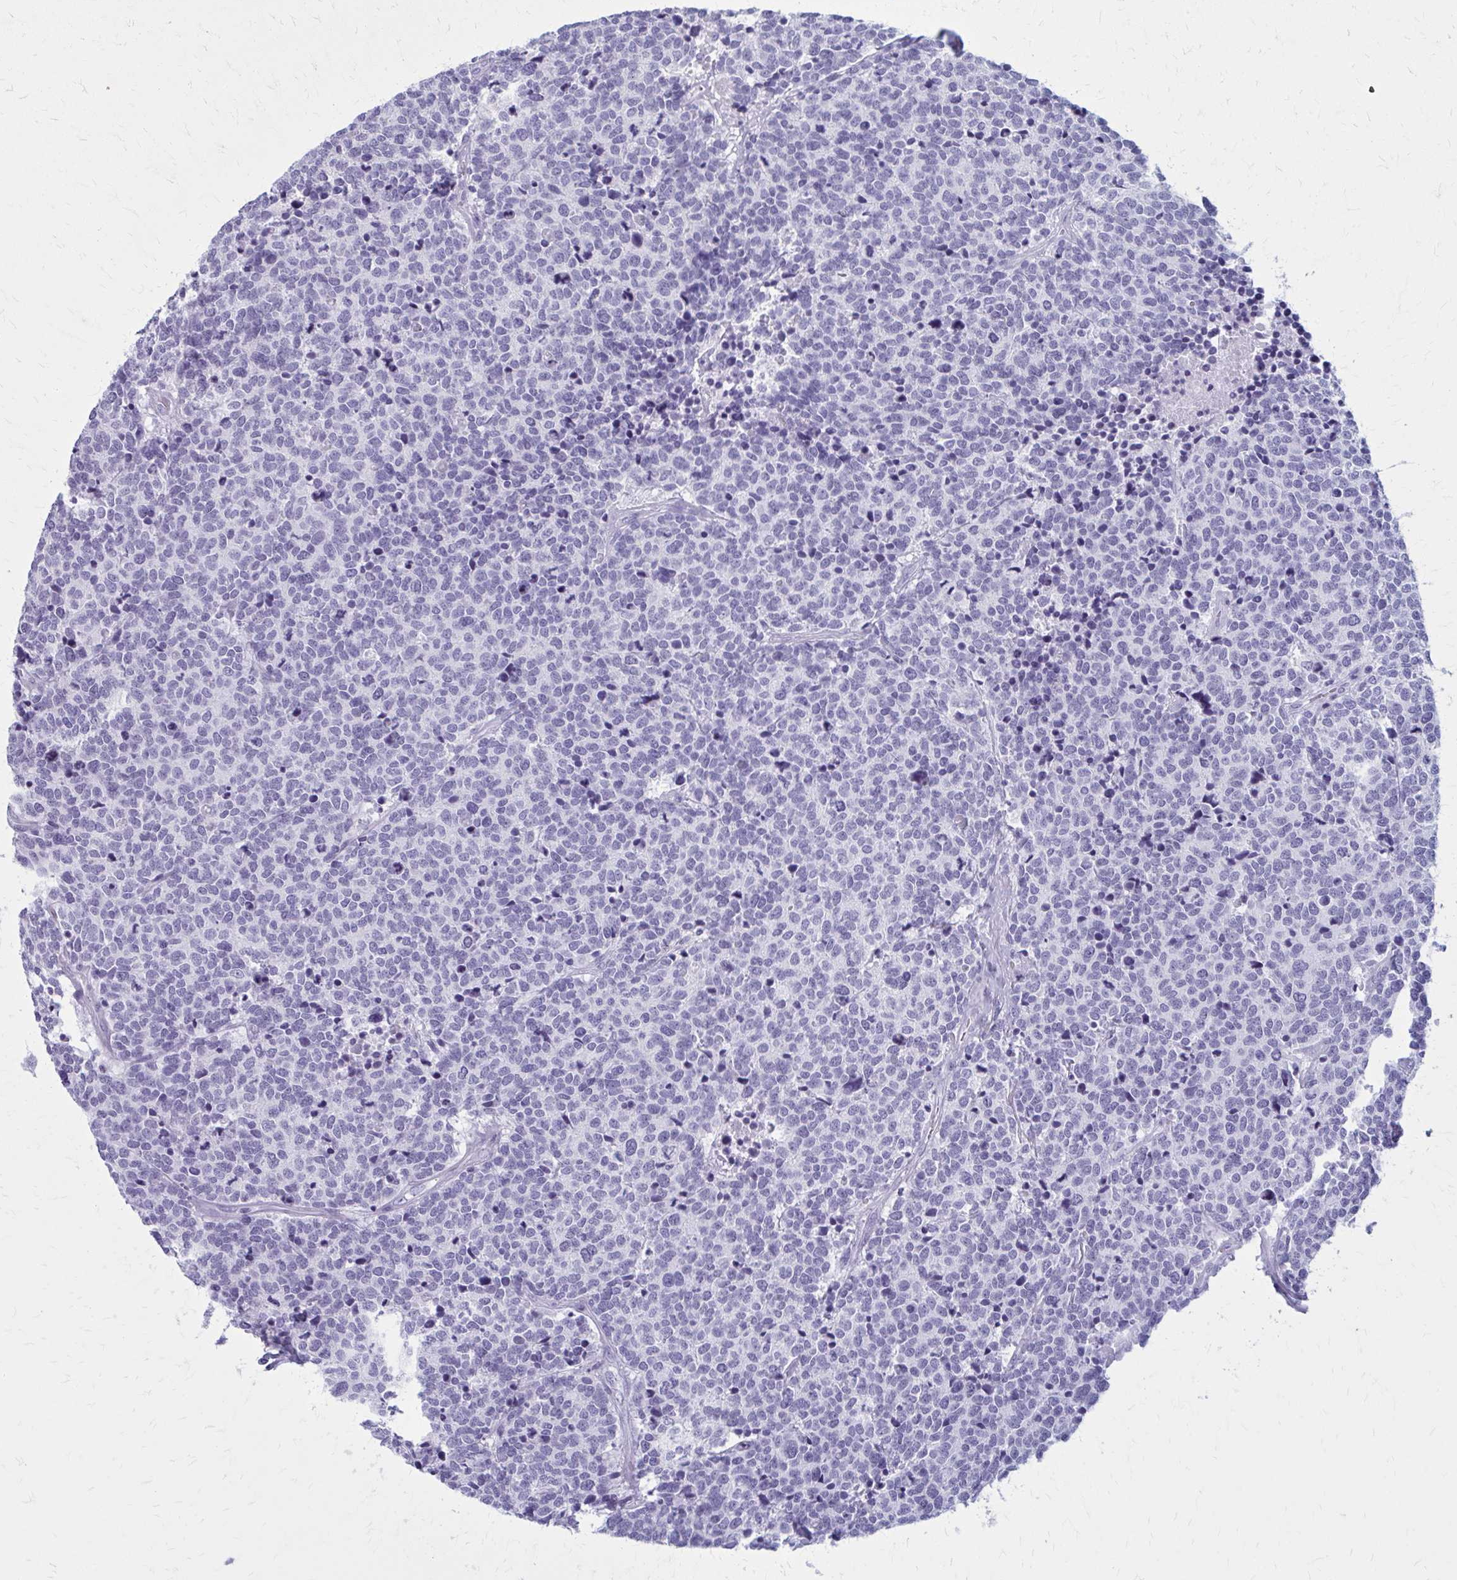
{"staining": {"intensity": "negative", "quantity": "none", "location": "none"}, "tissue": "carcinoid", "cell_type": "Tumor cells", "image_type": "cancer", "snomed": [{"axis": "morphology", "description": "Carcinoid, malignant, NOS"}, {"axis": "topography", "description": "Skin"}], "caption": "An immunohistochemistry (IHC) photomicrograph of carcinoid is shown. There is no staining in tumor cells of carcinoid.", "gene": "ZDHHC7", "patient": {"sex": "female", "age": 79}}